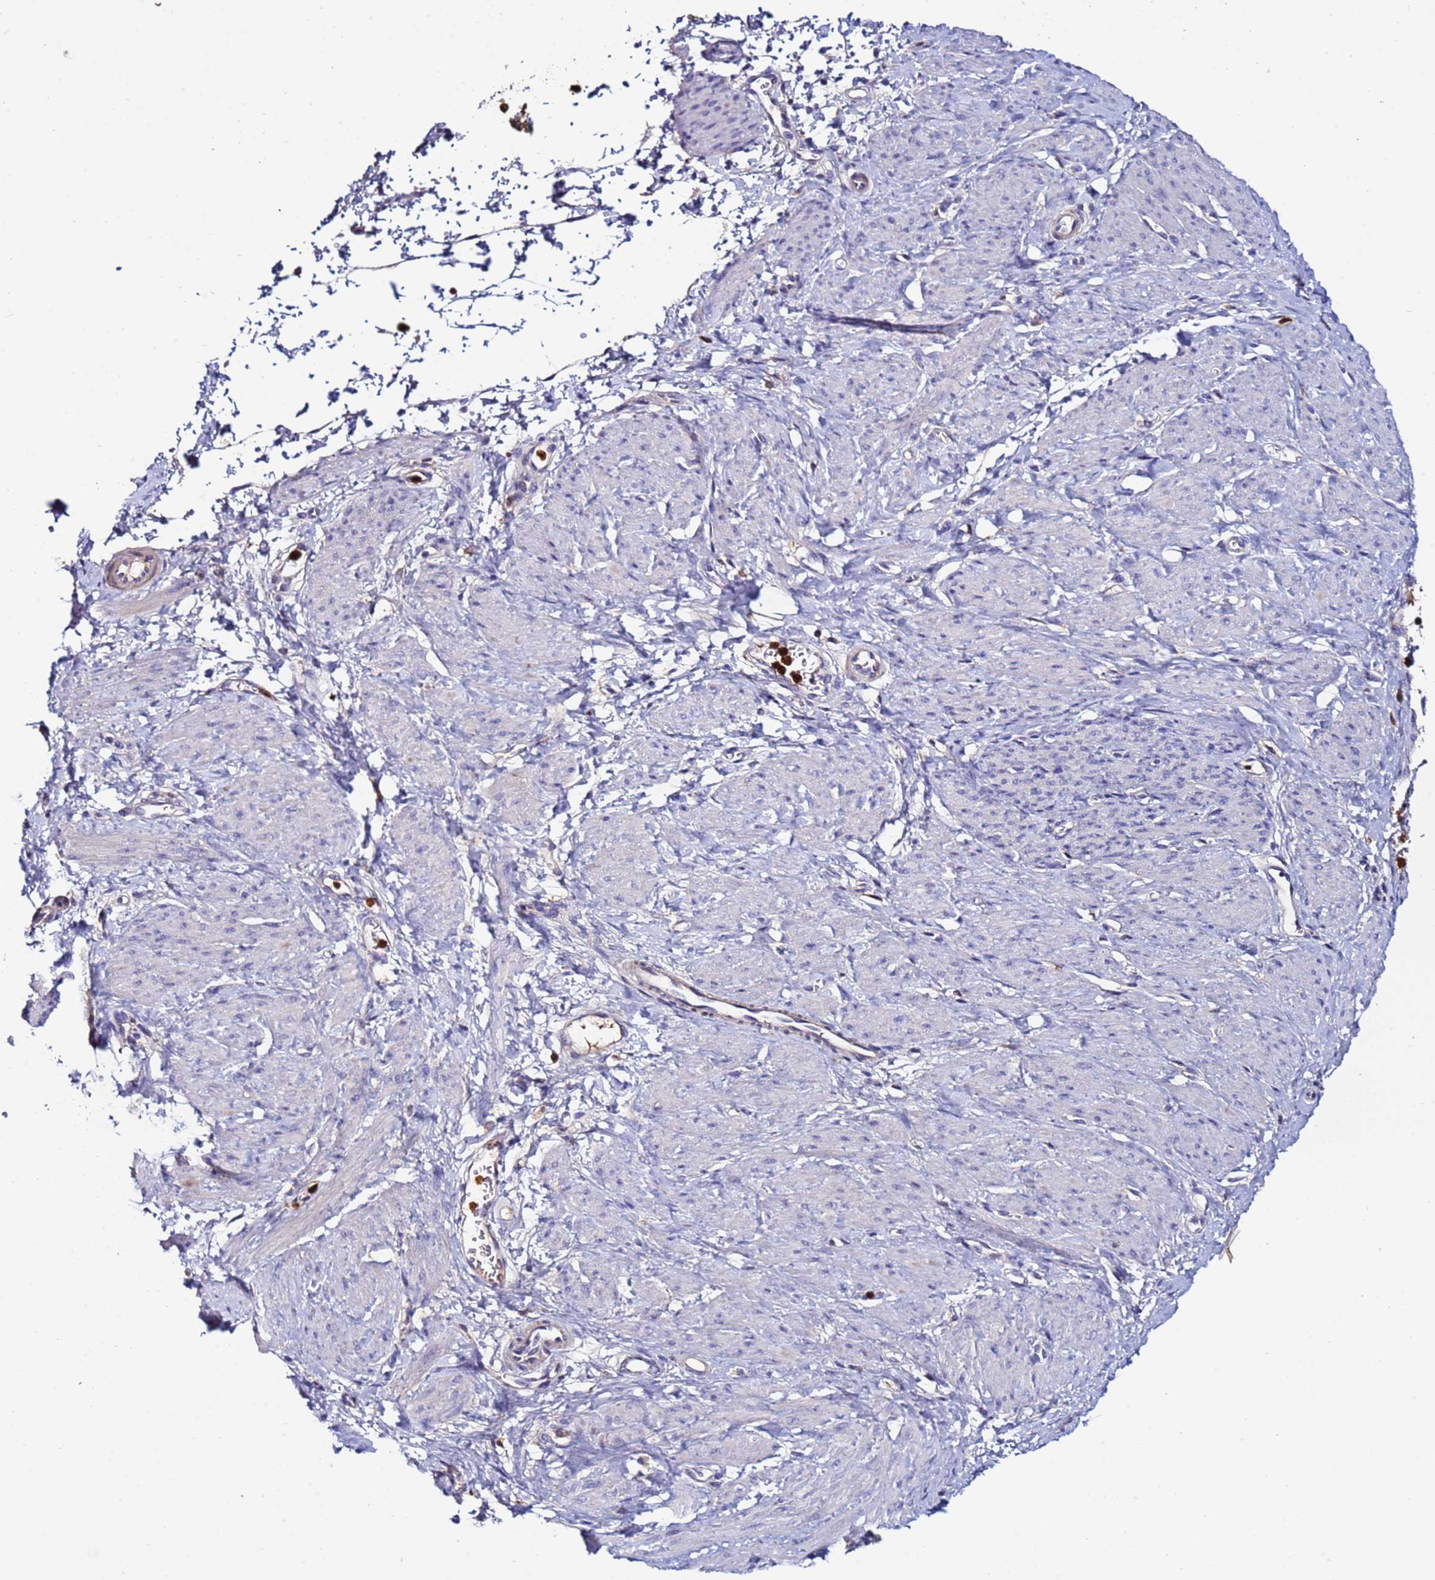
{"staining": {"intensity": "negative", "quantity": "none", "location": "none"}, "tissue": "smooth muscle", "cell_type": "Smooth muscle cells", "image_type": "normal", "snomed": [{"axis": "morphology", "description": "Normal tissue, NOS"}, {"axis": "topography", "description": "Smooth muscle"}, {"axis": "topography", "description": "Uterus"}], "caption": "Immunohistochemical staining of benign human smooth muscle shows no significant expression in smooth muscle cells. (IHC, brightfield microscopy, high magnification).", "gene": "TUBAL3", "patient": {"sex": "female", "age": 39}}